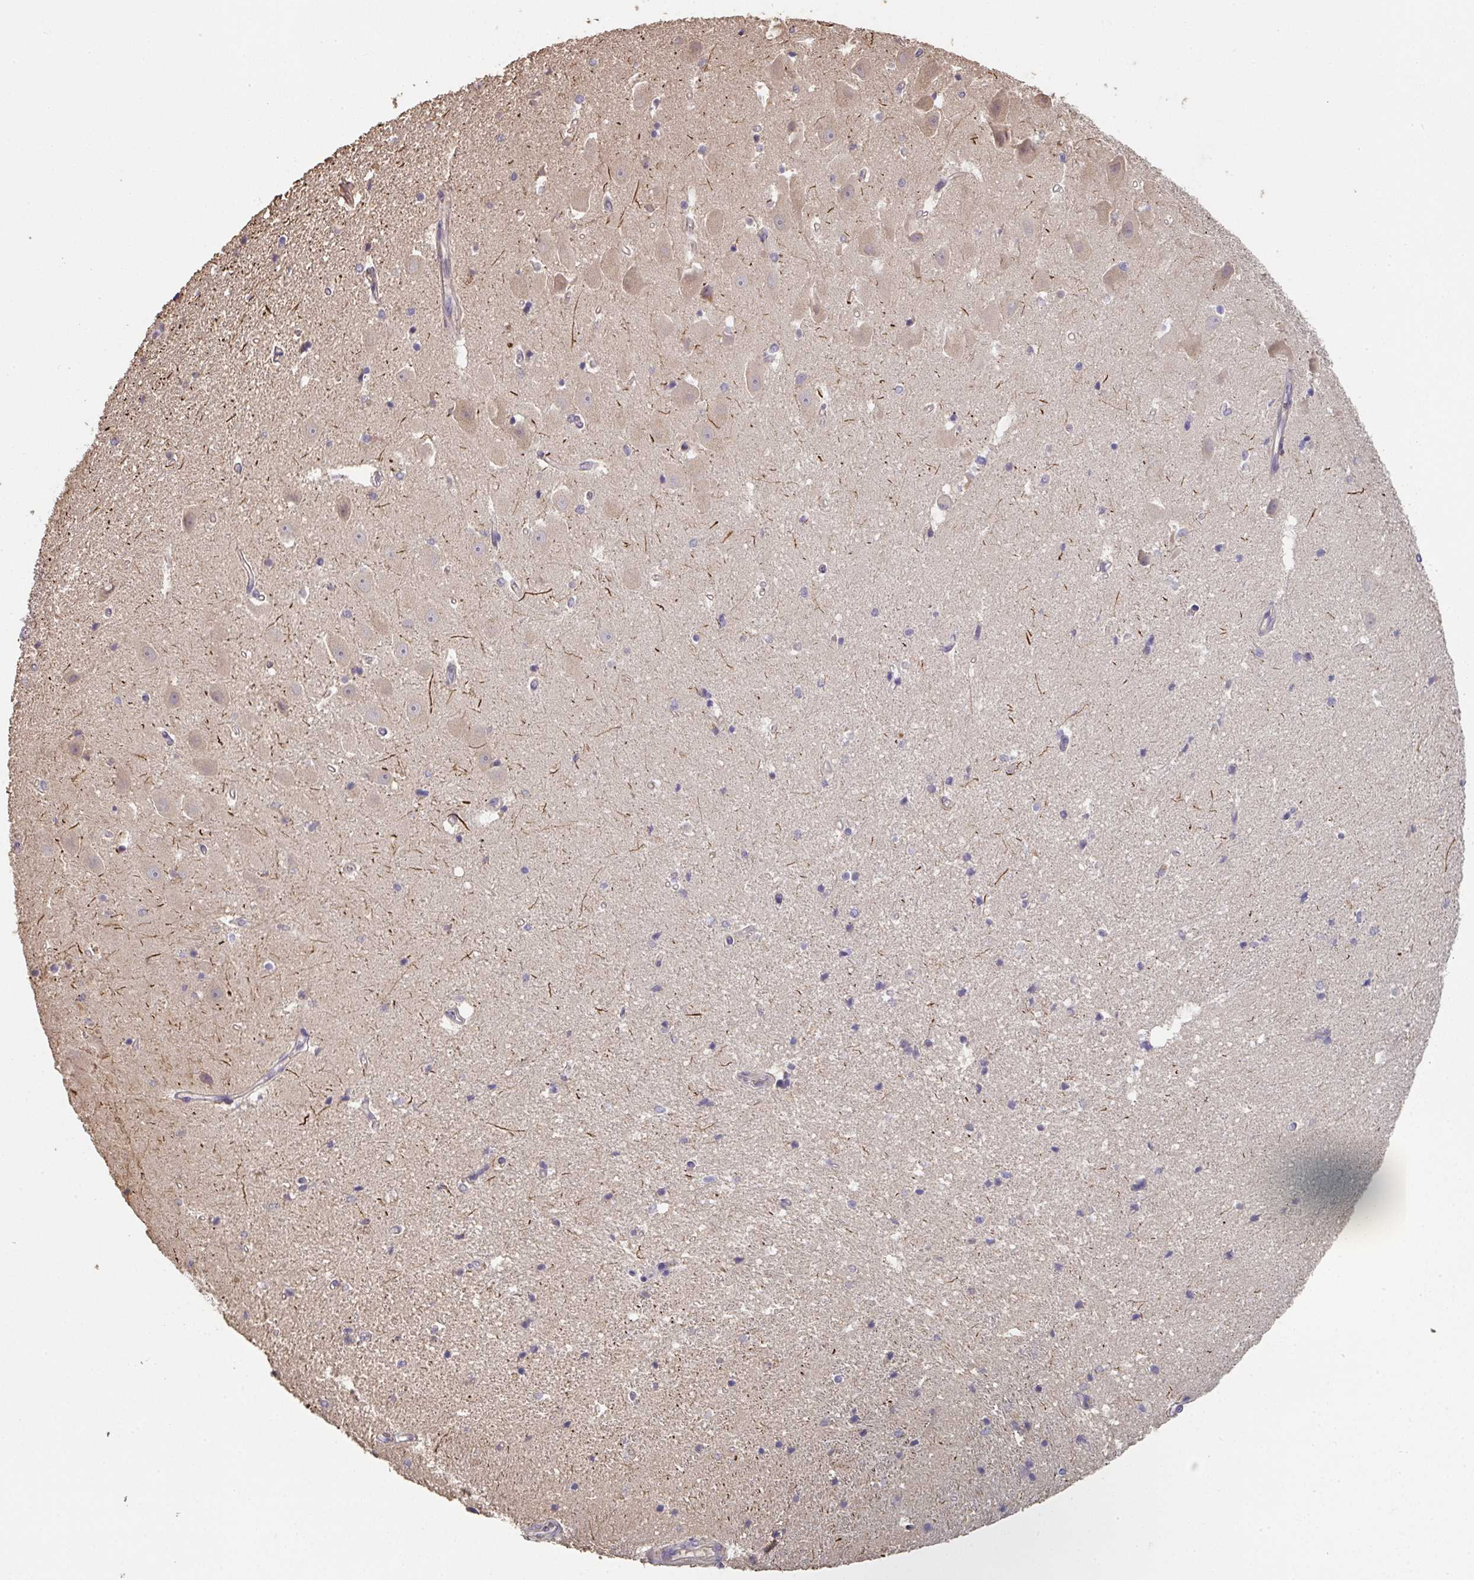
{"staining": {"intensity": "negative", "quantity": "none", "location": "none"}, "tissue": "hippocampus", "cell_type": "Glial cells", "image_type": "normal", "snomed": [{"axis": "morphology", "description": "Normal tissue, NOS"}, {"axis": "topography", "description": "Hippocampus"}], "caption": "A high-resolution photomicrograph shows immunohistochemistry (IHC) staining of normal hippocampus, which exhibits no significant expression in glial cells.", "gene": "POLG", "patient": {"sex": "male", "age": 63}}